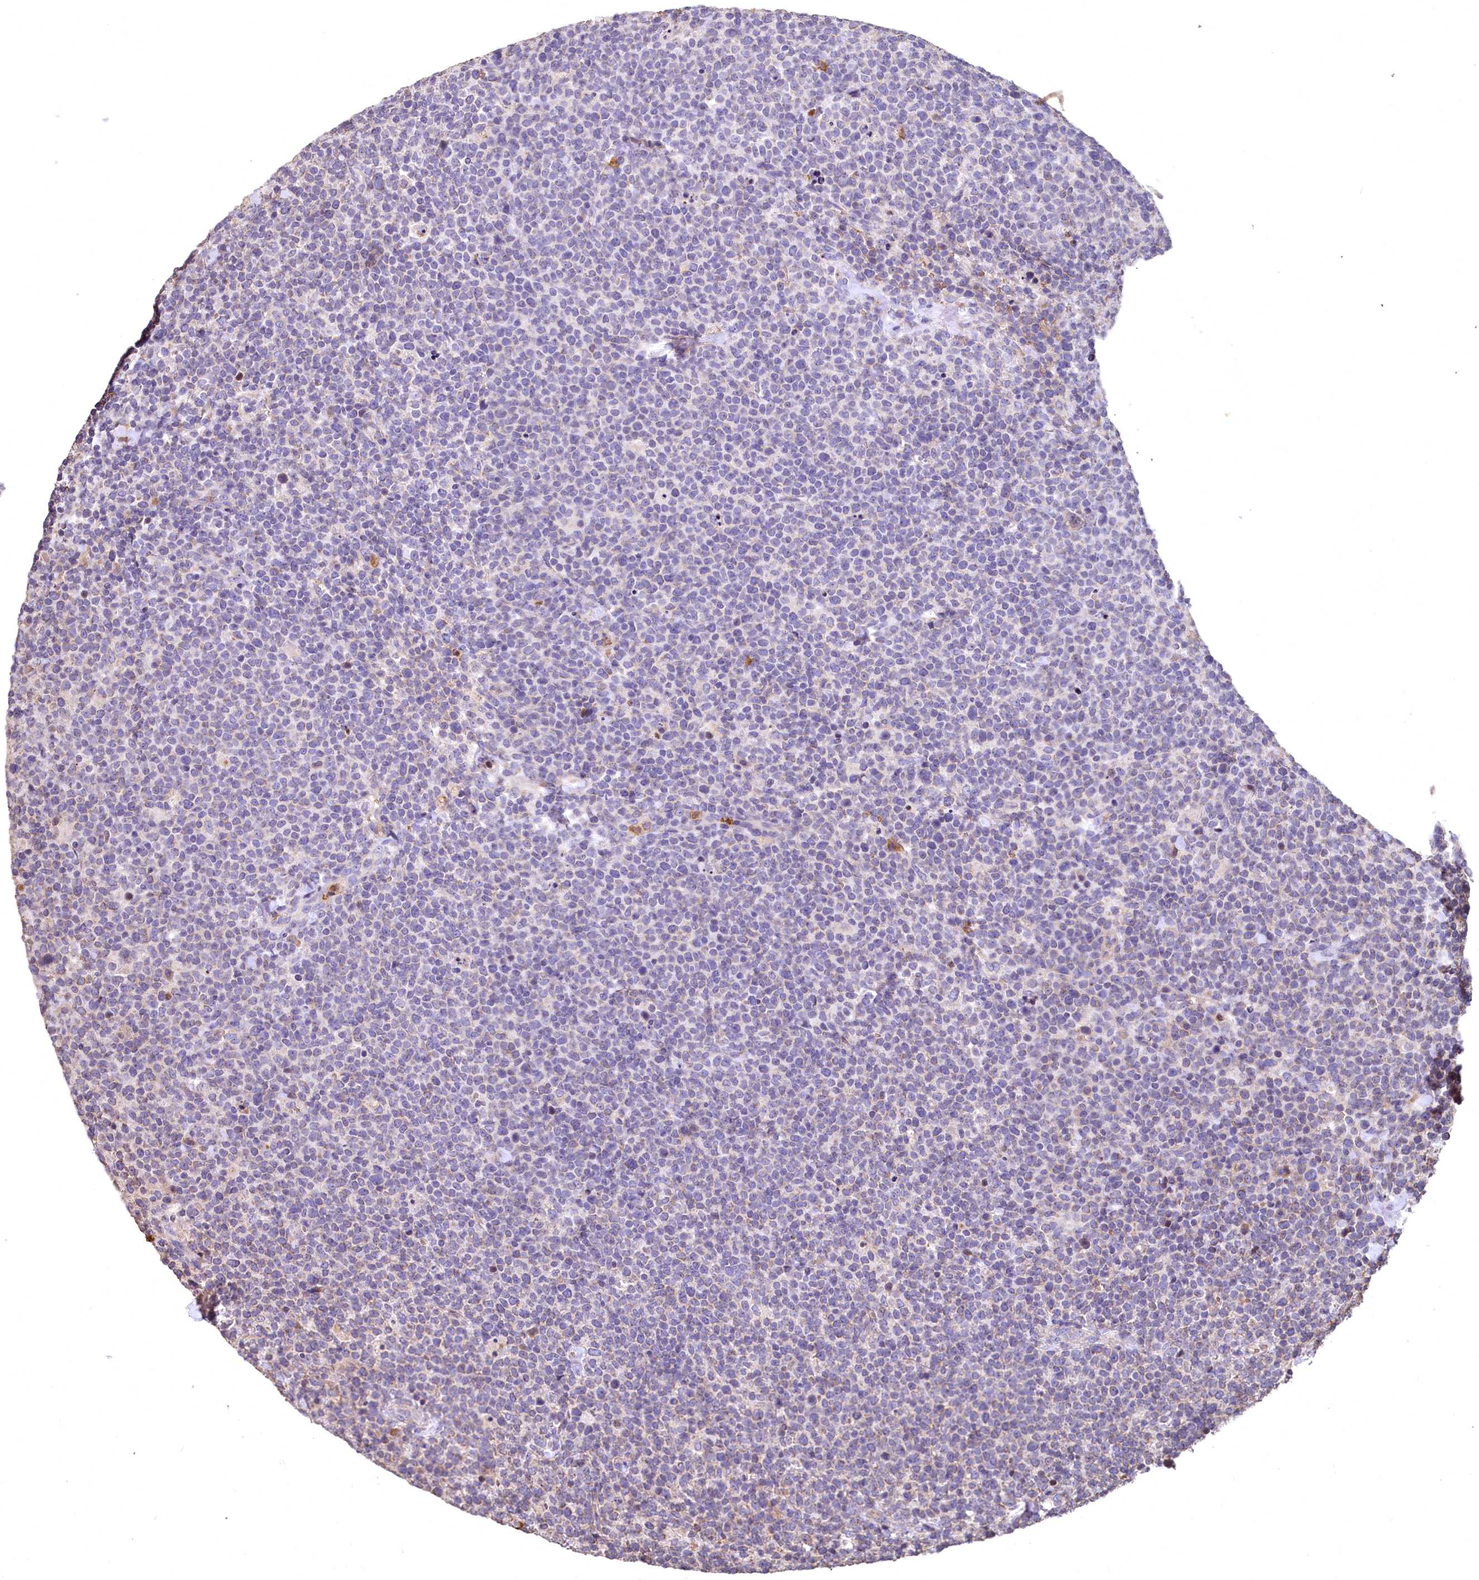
{"staining": {"intensity": "negative", "quantity": "none", "location": "none"}, "tissue": "lymphoma", "cell_type": "Tumor cells", "image_type": "cancer", "snomed": [{"axis": "morphology", "description": "Malignant lymphoma, non-Hodgkin's type, High grade"}, {"axis": "topography", "description": "Lymph node"}], "caption": "An immunohistochemistry histopathology image of high-grade malignant lymphoma, non-Hodgkin's type is shown. There is no staining in tumor cells of high-grade malignant lymphoma, non-Hodgkin's type.", "gene": "SPTA1", "patient": {"sex": "male", "age": 61}}